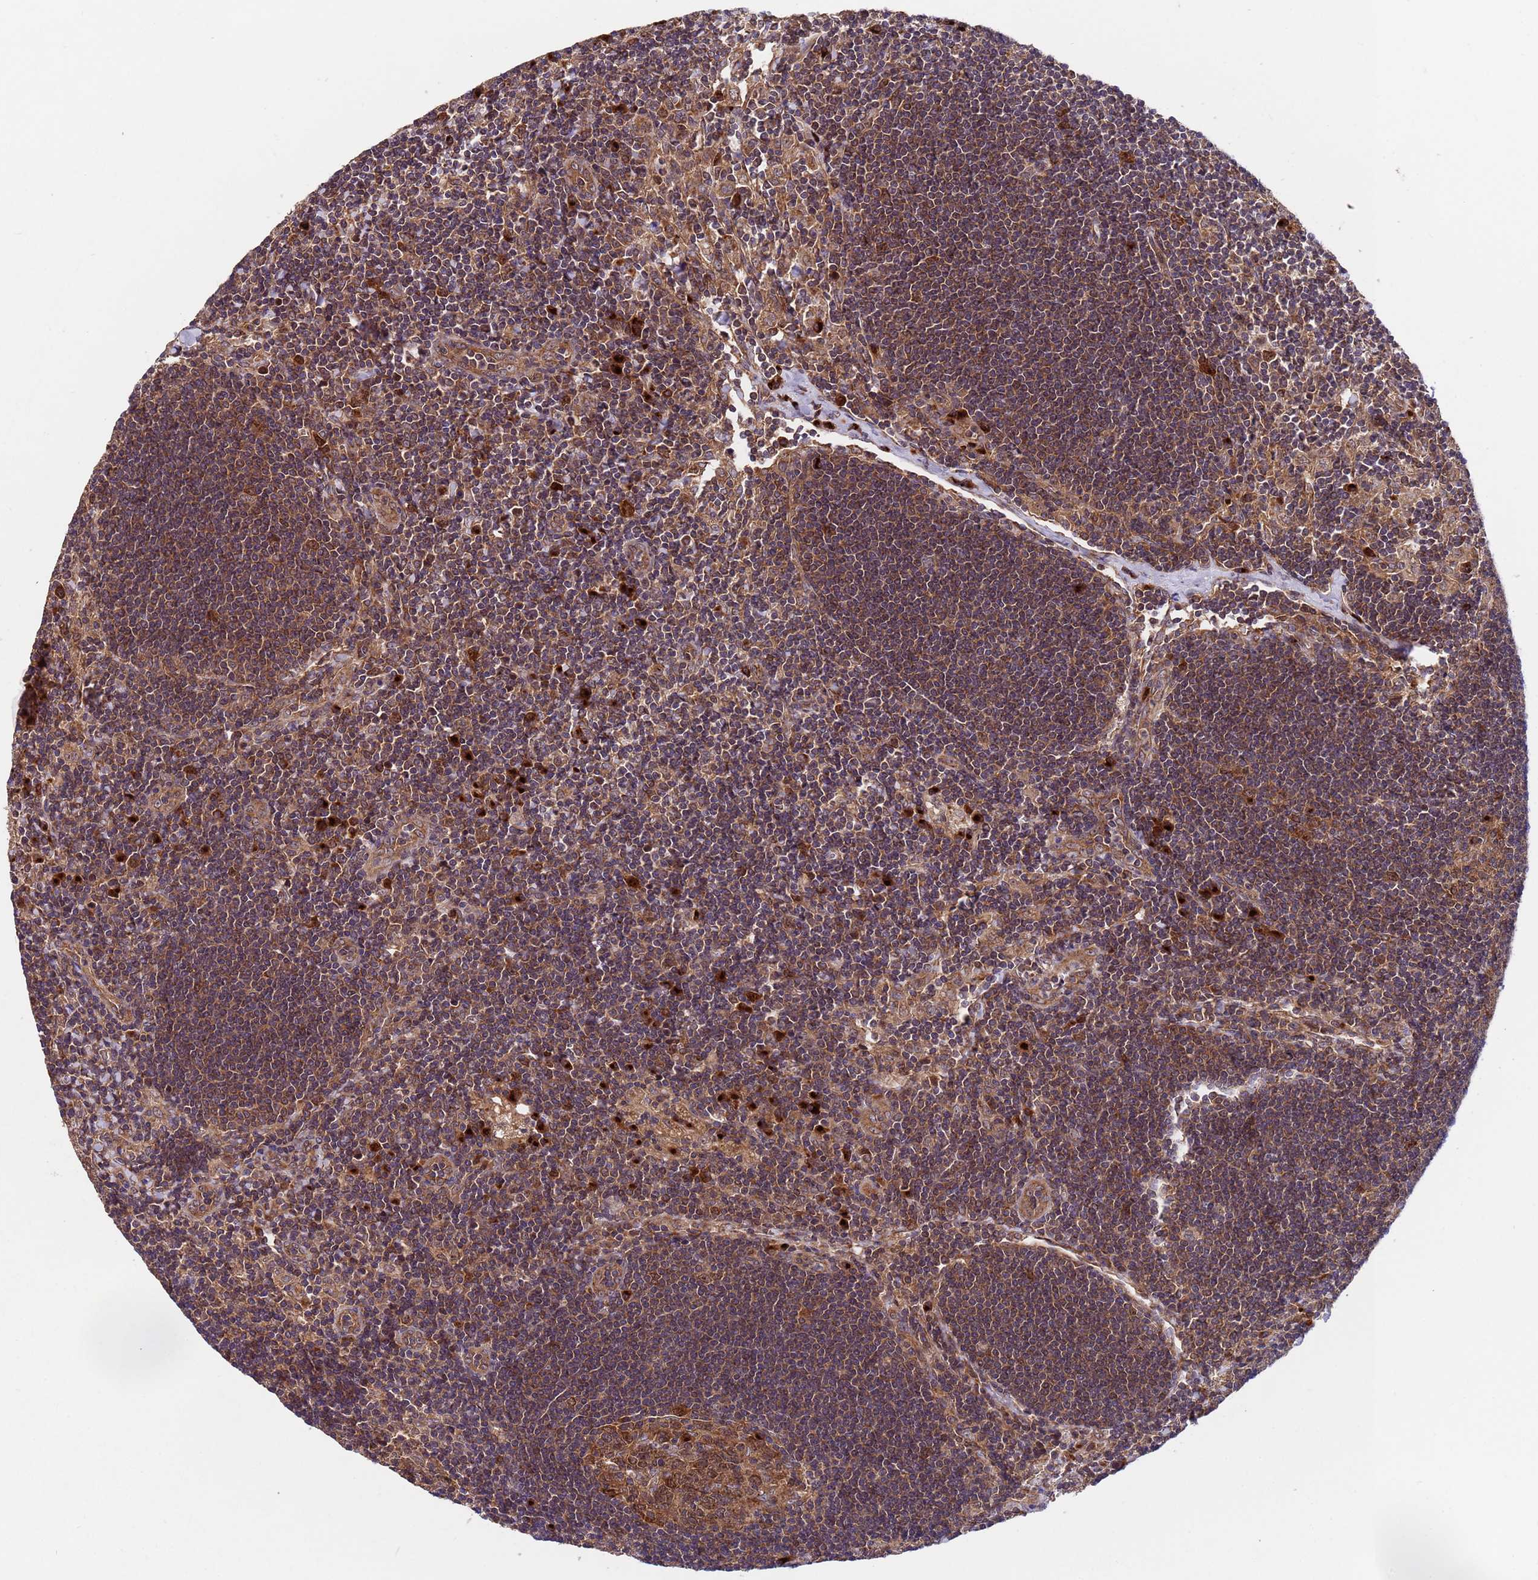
{"staining": {"intensity": "moderate", "quantity": ">75%", "location": "cytoplasmic/membranous"}, "tissue": "lymph node", "cell_type": "Germinal center cells", "image_type": "normal", "snomed": [{"axis": "morphology", "description": "Normal tissue, NOS"}, {"axis": "topography", "description": "Lymph node"}], "caption": "Protein expression by immunohistochemistry (IHC) shows moderate cytoplasmic/membranous staining in approximately >75% of germinal center cells in unremarkable lymph node.", "gene": "TSR3", "patient": {"sex": "male", "age": 24}}